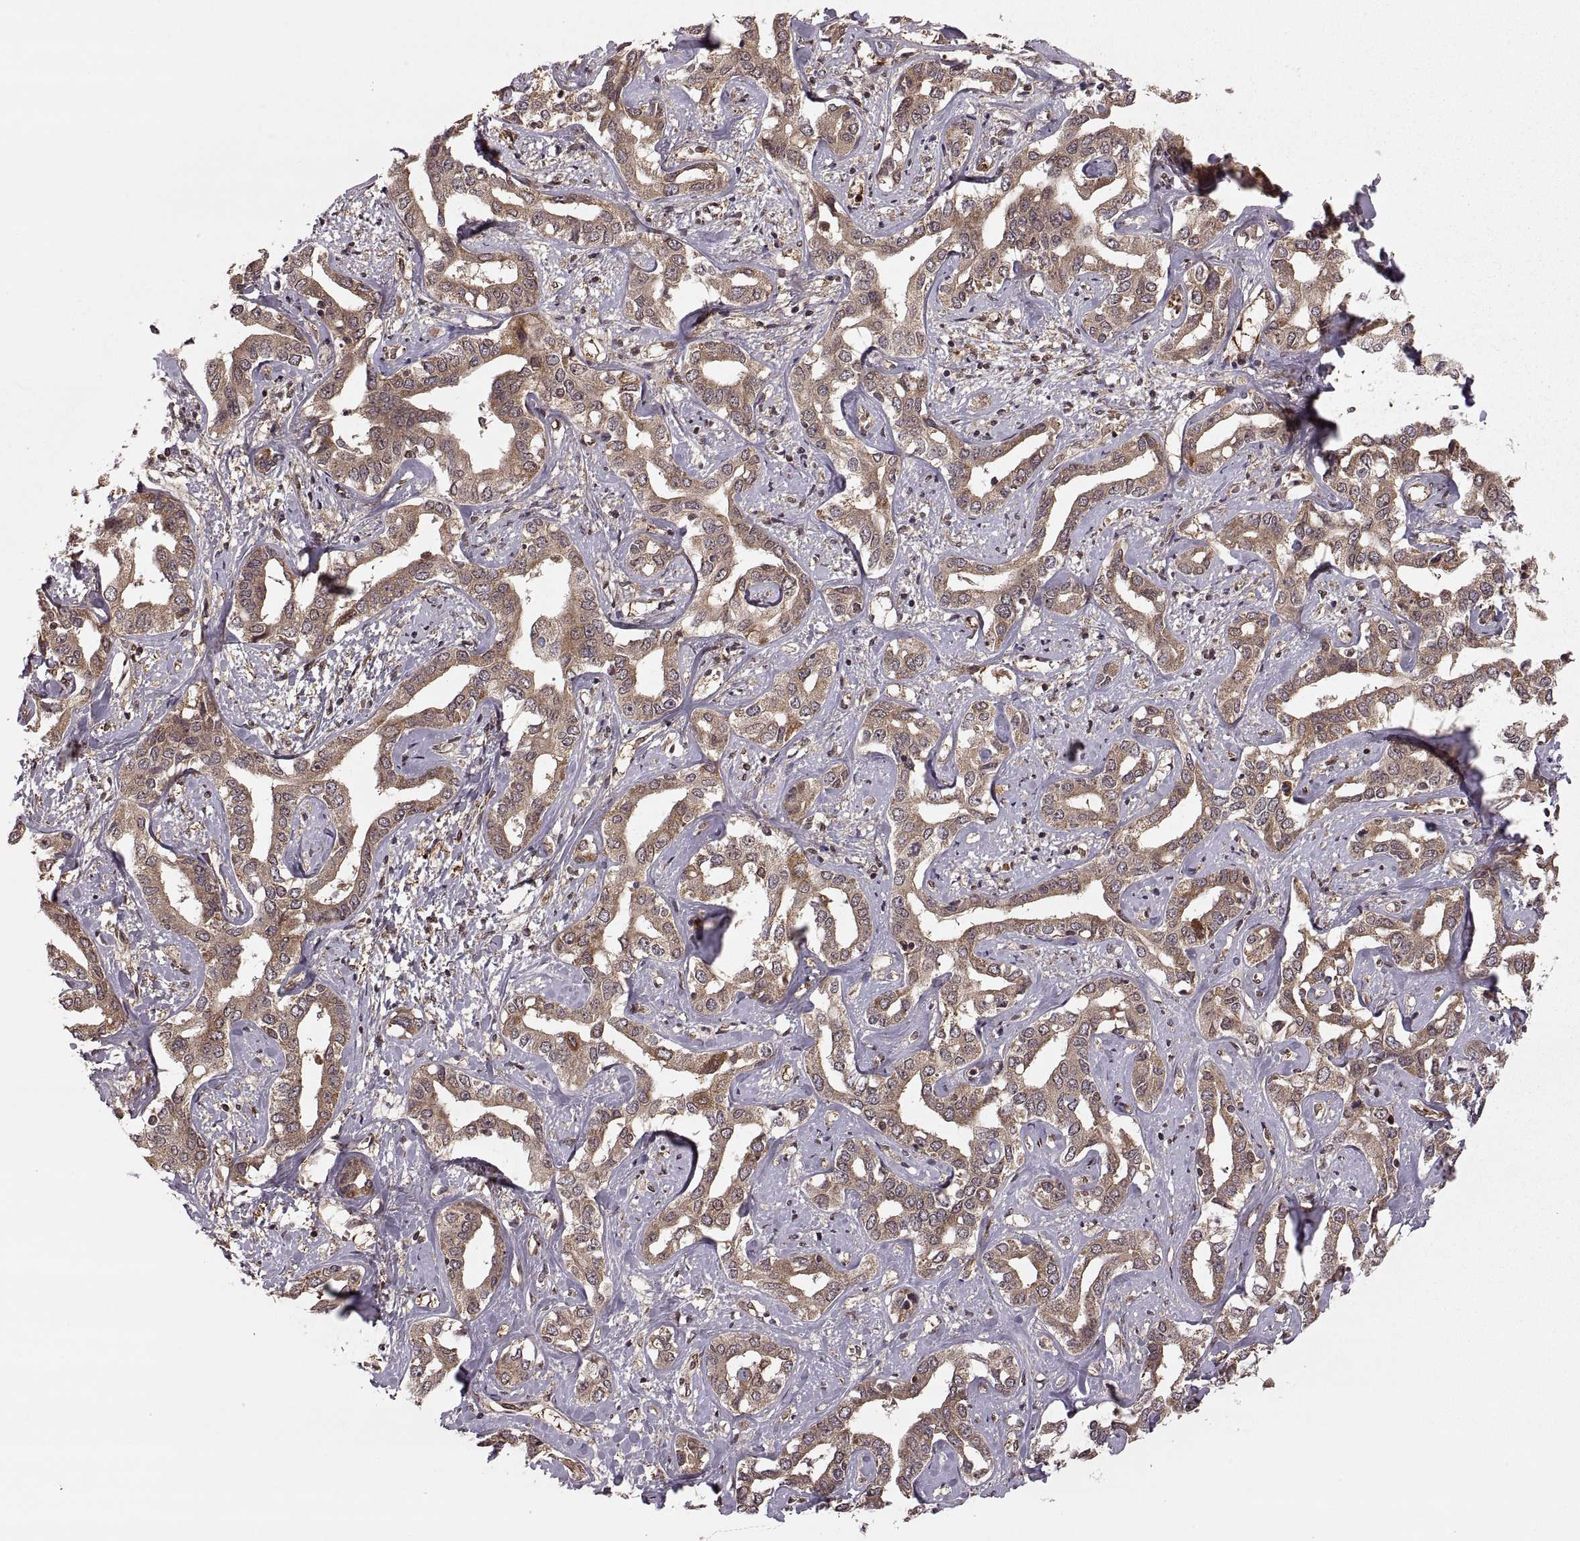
{"staining": {"intensity": "moderate", "quantity": ">75%", "location": "cytoplasmic/membranous"}, "tissue": "liver cancer", "cell_type": "Tumor cells", "image_type": "cancer", "snomed": [{"axis": "morphology", "description": "Cholangiocarcinoma"}, {"axis": "topography", "description": "Liver"}], "caption": "High-power microscopy captured an IHC histopathology image of liver cancer, revealing moderate cytoplasmic/membranous staining in approximately >75% of tumor cells.", "gene": "DEDD", "patient": {"sex": "male", "age": 59}}